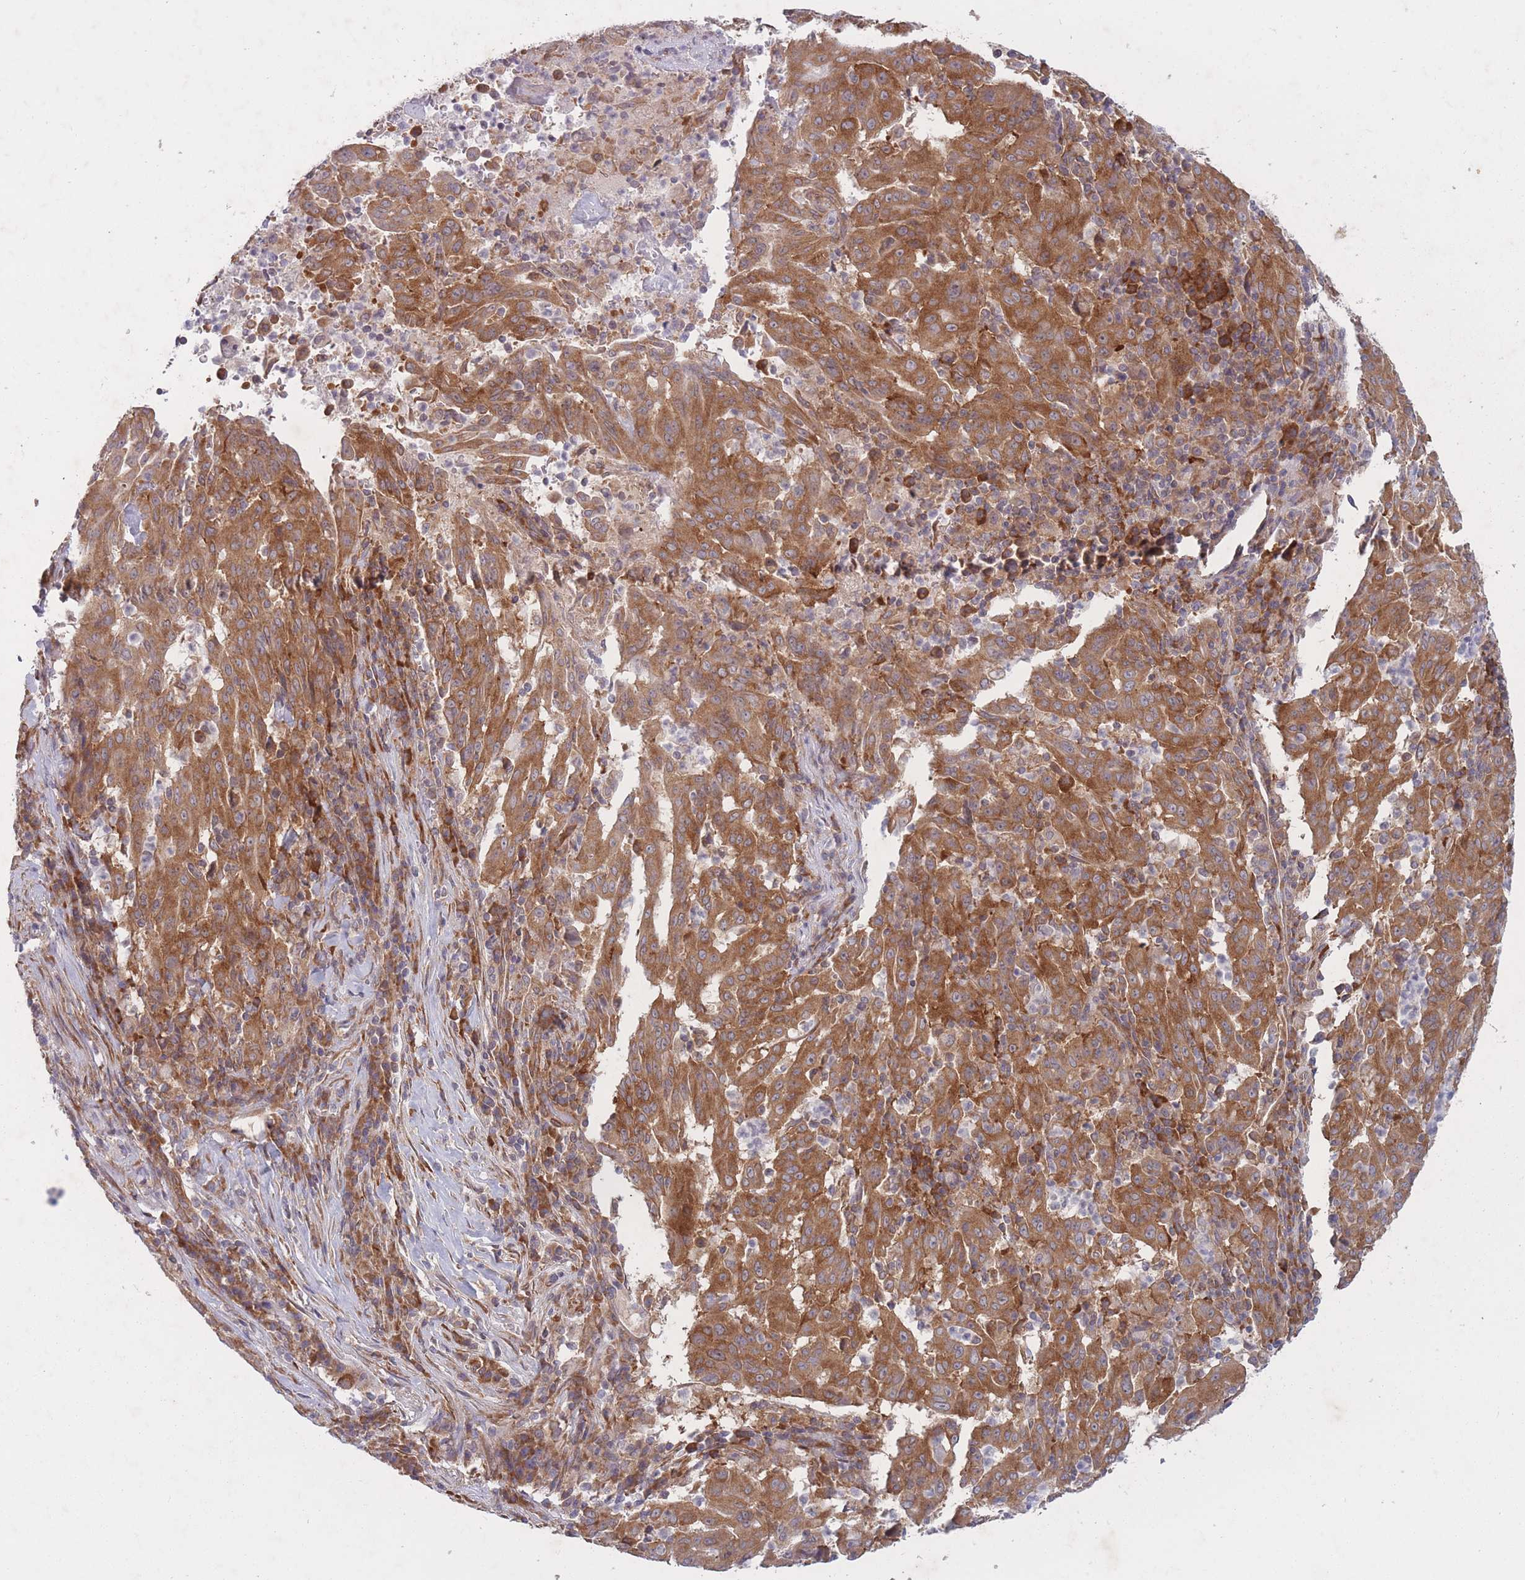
{"staining": {"intensity": "strong", "quantity": ">75%", "location": "cytoplasmic/membranous"}, "tissue": "pancreatic cancer", "cell_type": "Tumor cells", "image_type": "cancer", "snomed": [{"axis": "morphology", "description": "Adenocarcinoma, NOS"}, {"axis": "topography", "description": "Pancreas"}], "caption": "This image displays immunohistochemistry staining of human pancreatic adenocarcinoma, with high strong cytoplasmic/membranous staining in about >75% of tumor cells.", "gene": "CCDC124", "patient": {"sex": "male", "age": 63}}